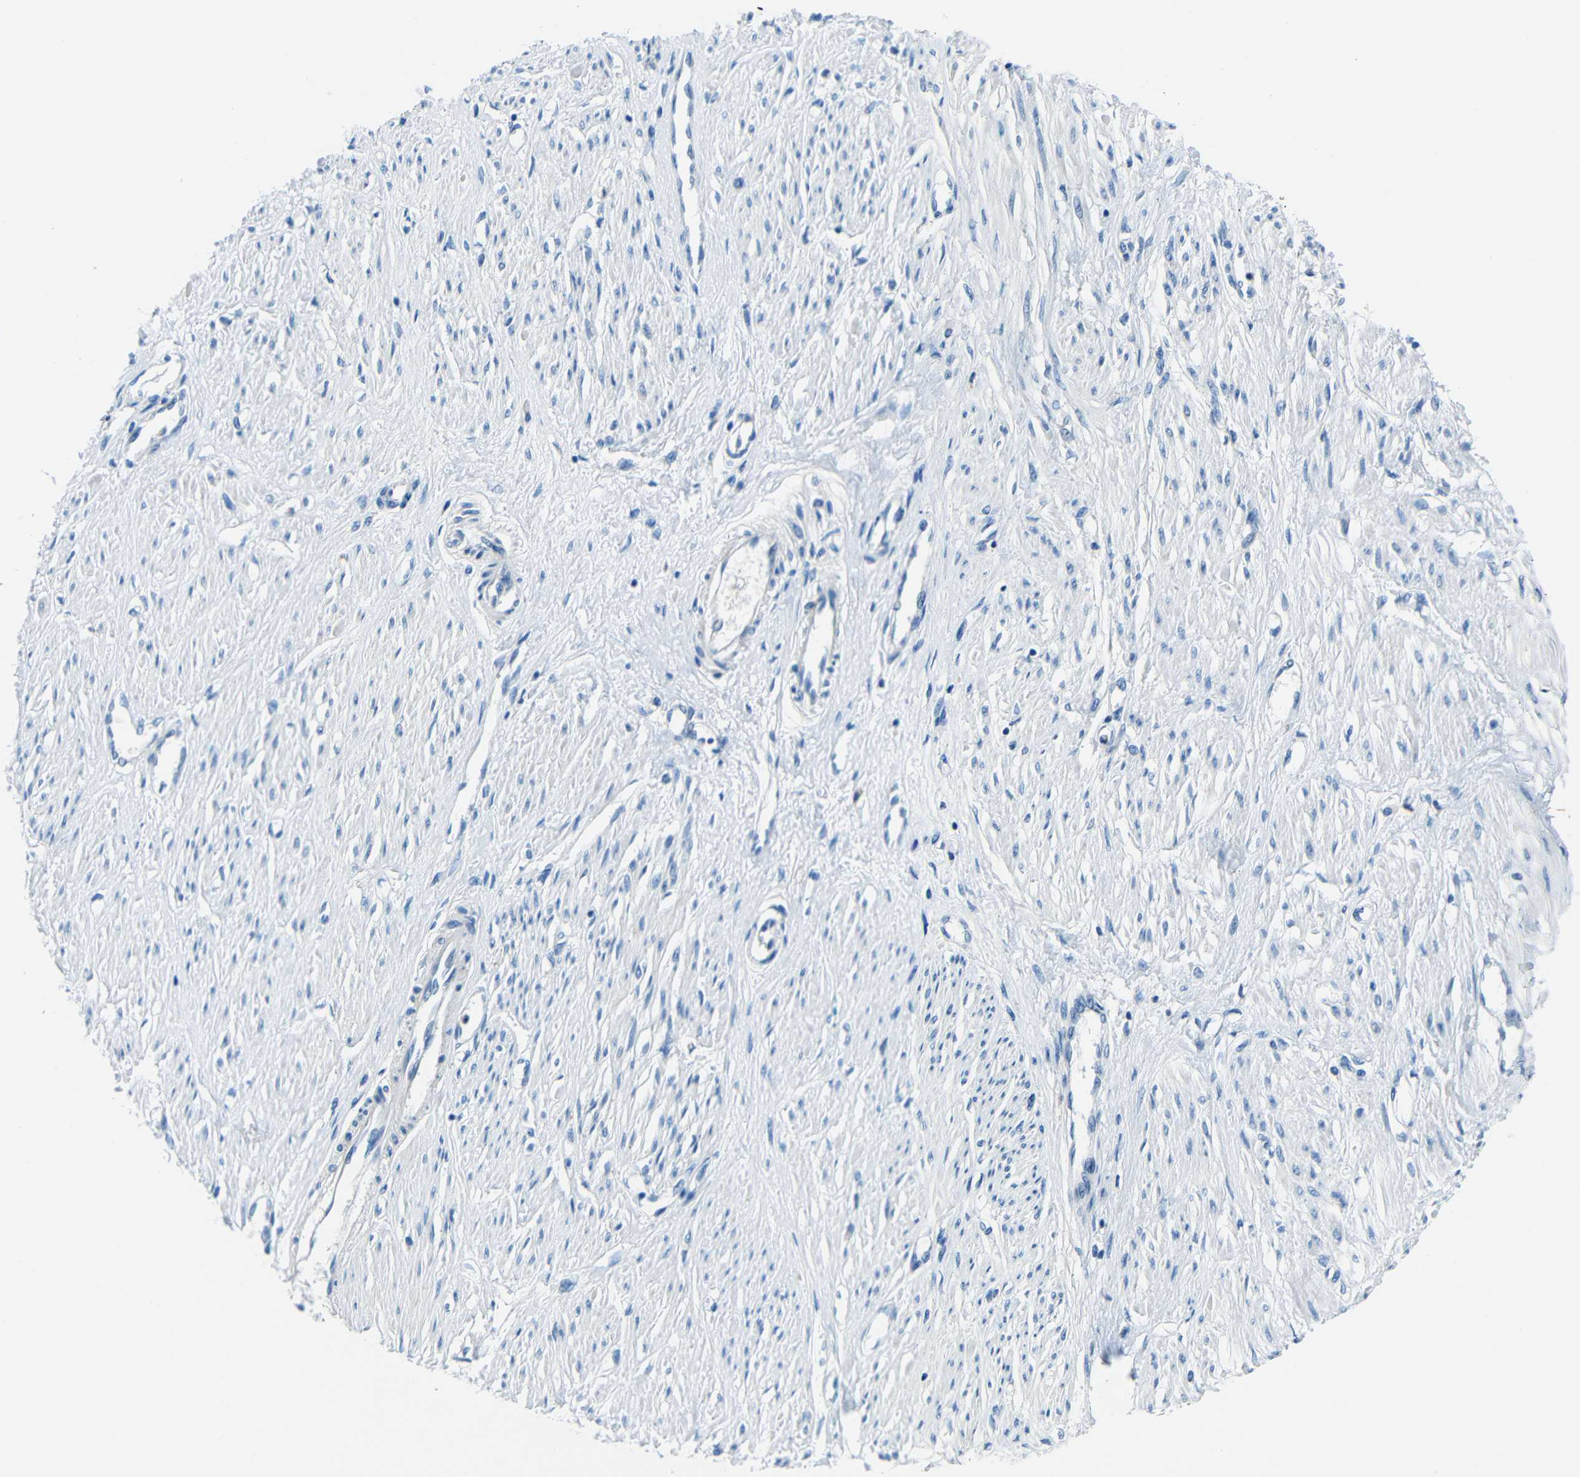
{"staining": {"intensity": "negative", "quantity": "none", "location": "none"}, "tissue": "smooth muscle", "cell_type": "Smooth muscle cells", "image_type": "normal", "snomed": [{"axis": "morphology", "description": "Normal tissue, NOS"}, {"axis": "topography", "description": "Smooth muscle"}, {"axis": "topography", "description": "Uterus"}], "caption": "Smooth muscle stained for a protein using IHC reveals no staining smooth muscle cells.", "gene": "CYP26B1", "patient": {"sex": "female", "age": 39}}